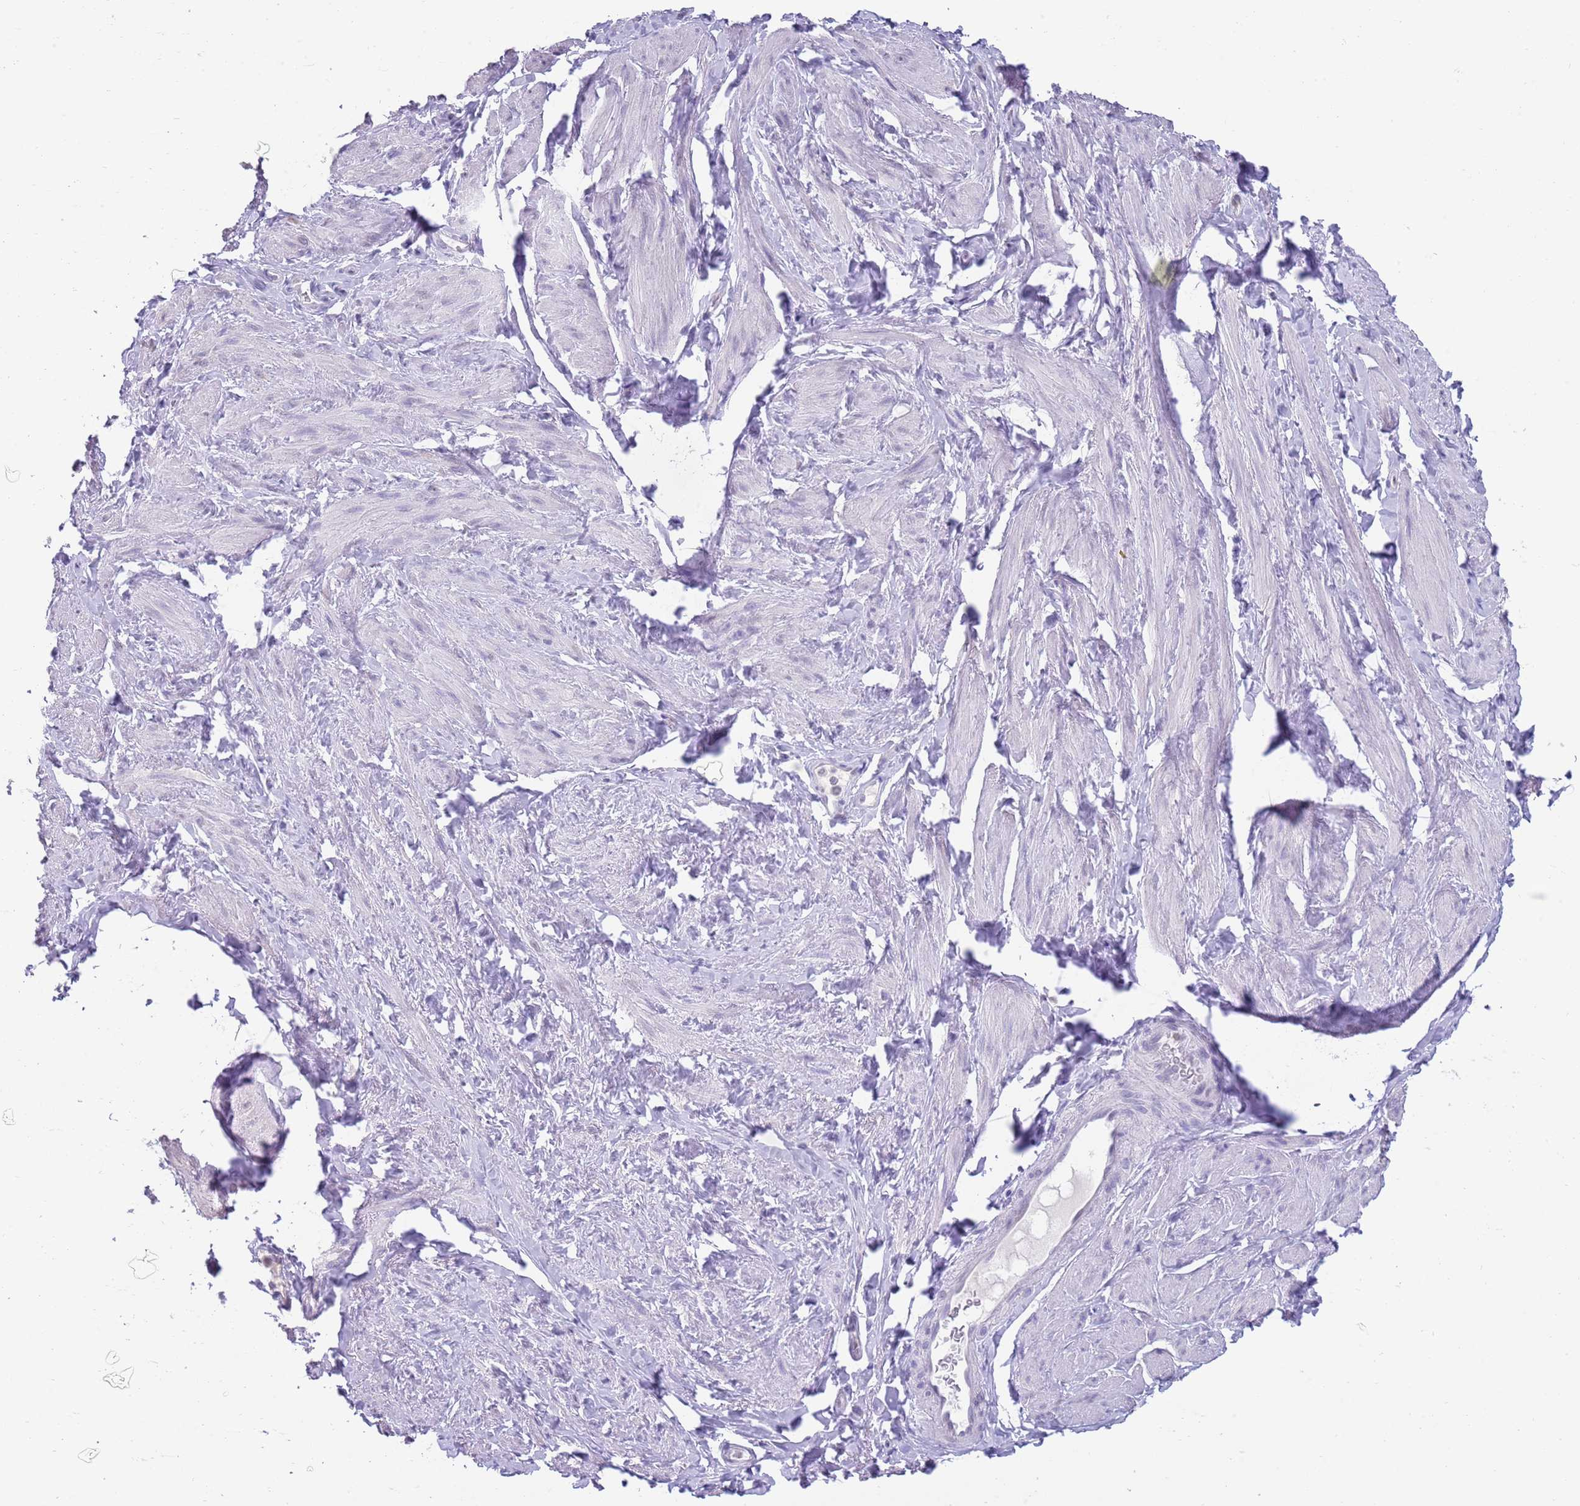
{"staining": {"intensity": "negative", "quantity": "none", "location": "none"}, "tissue": "smooth muscle", "cell_type": "Smooth muscle cells", "image_type": "normal", "snomed": [{"axis": "morphology", "description": "Normal tissue, NOS"}, {"axis": "topography", "description": "Smooth muscle"}, {"axis": "topography", "description": "Peripheral nerve tissue"}], "caption": "High magnification brightfield microscopy of unremarkable smooth muscle stained with DAB (brown) and counterstained with hematoxylin (blue): smooth muscle cells show no significant staining. The staining is performed using DAB brown chromogen with nuclei counter-stained in using hematoxylin.", "gene": "SEPHS2", "patient": {"sex": "male", "age": 69}}